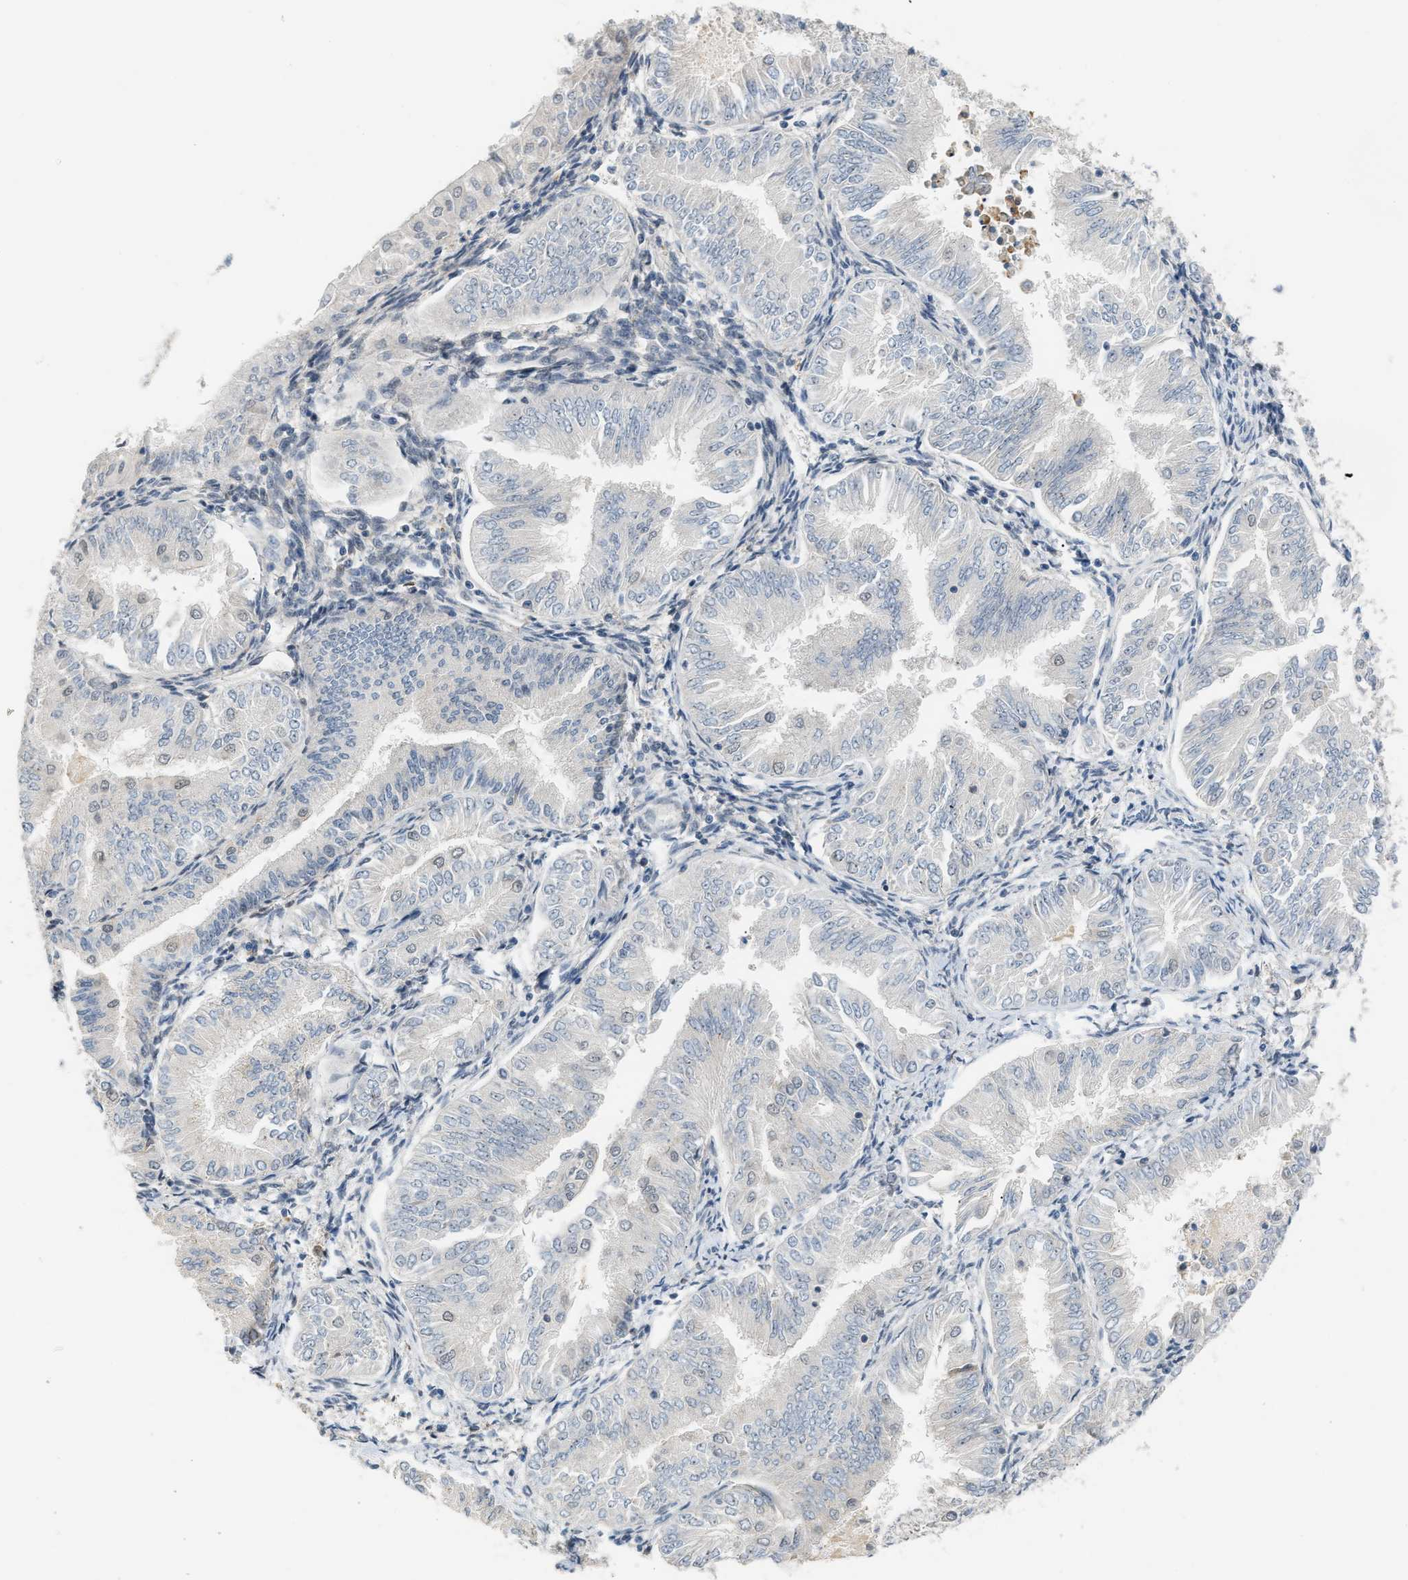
{"staining": {"intensity": "weak", "quantity": "<25%", "location": "nuclear"}, "tissue": "endometrial cancer", "cell_type": "Tumor cells", "image_type": "cancer", "snomed": [{"axis": "morphology", "description": "Adenocarcinoma, NOS"}, {"axis": "topography", "description": "Endometrium"}], "caption": "There is no significant staining in tumor cells of endometrial cancer.", "gene": "SSBP2", "patient": {"sex": "female", "age": 53}}